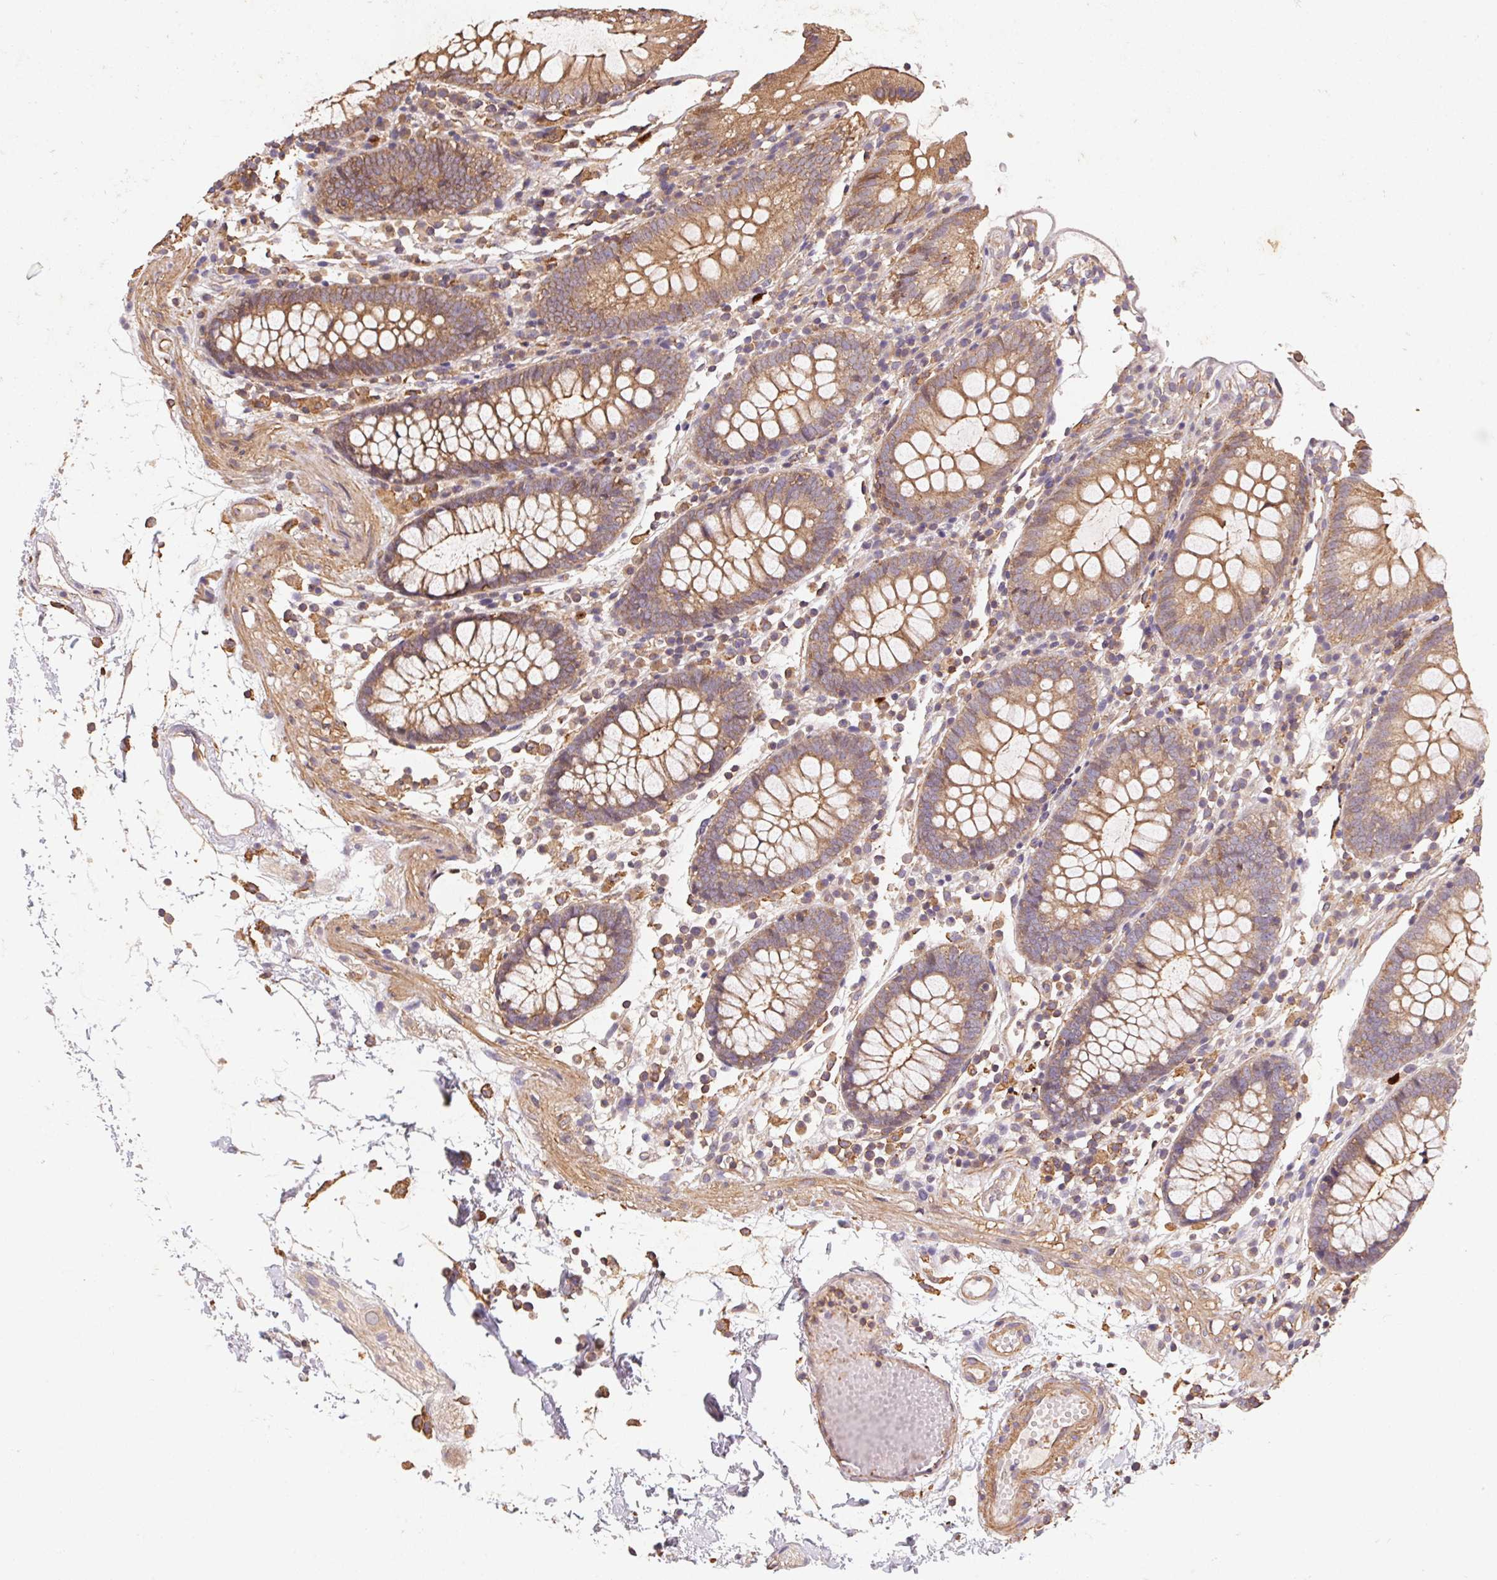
{"staining": {"intensity": "moderate", "quantity": ">75%", "location": "cytoplasmic/membranous"}, "tissue": "colon", "cell_type": "Endothelial cells", "image_type": "normal", "snomed": [{"axis": "morphology", "description": "Normal tissue, NOS"}, {"axis": "morphology", "description": "Adenocarcinoma, NOS"}, {"axis": "topography", "description": "Colon"}], "caption": "Protein expression by immunohistochemistry demonstrates moderate cytoplasmic/membranous staining in approximately >75% of endothelial cells in benign colon. The protein is shown in brown color, while the nuclei are stained blue.", "gene": "ATG10", "patient": {"sex": "male", "age": 83}}